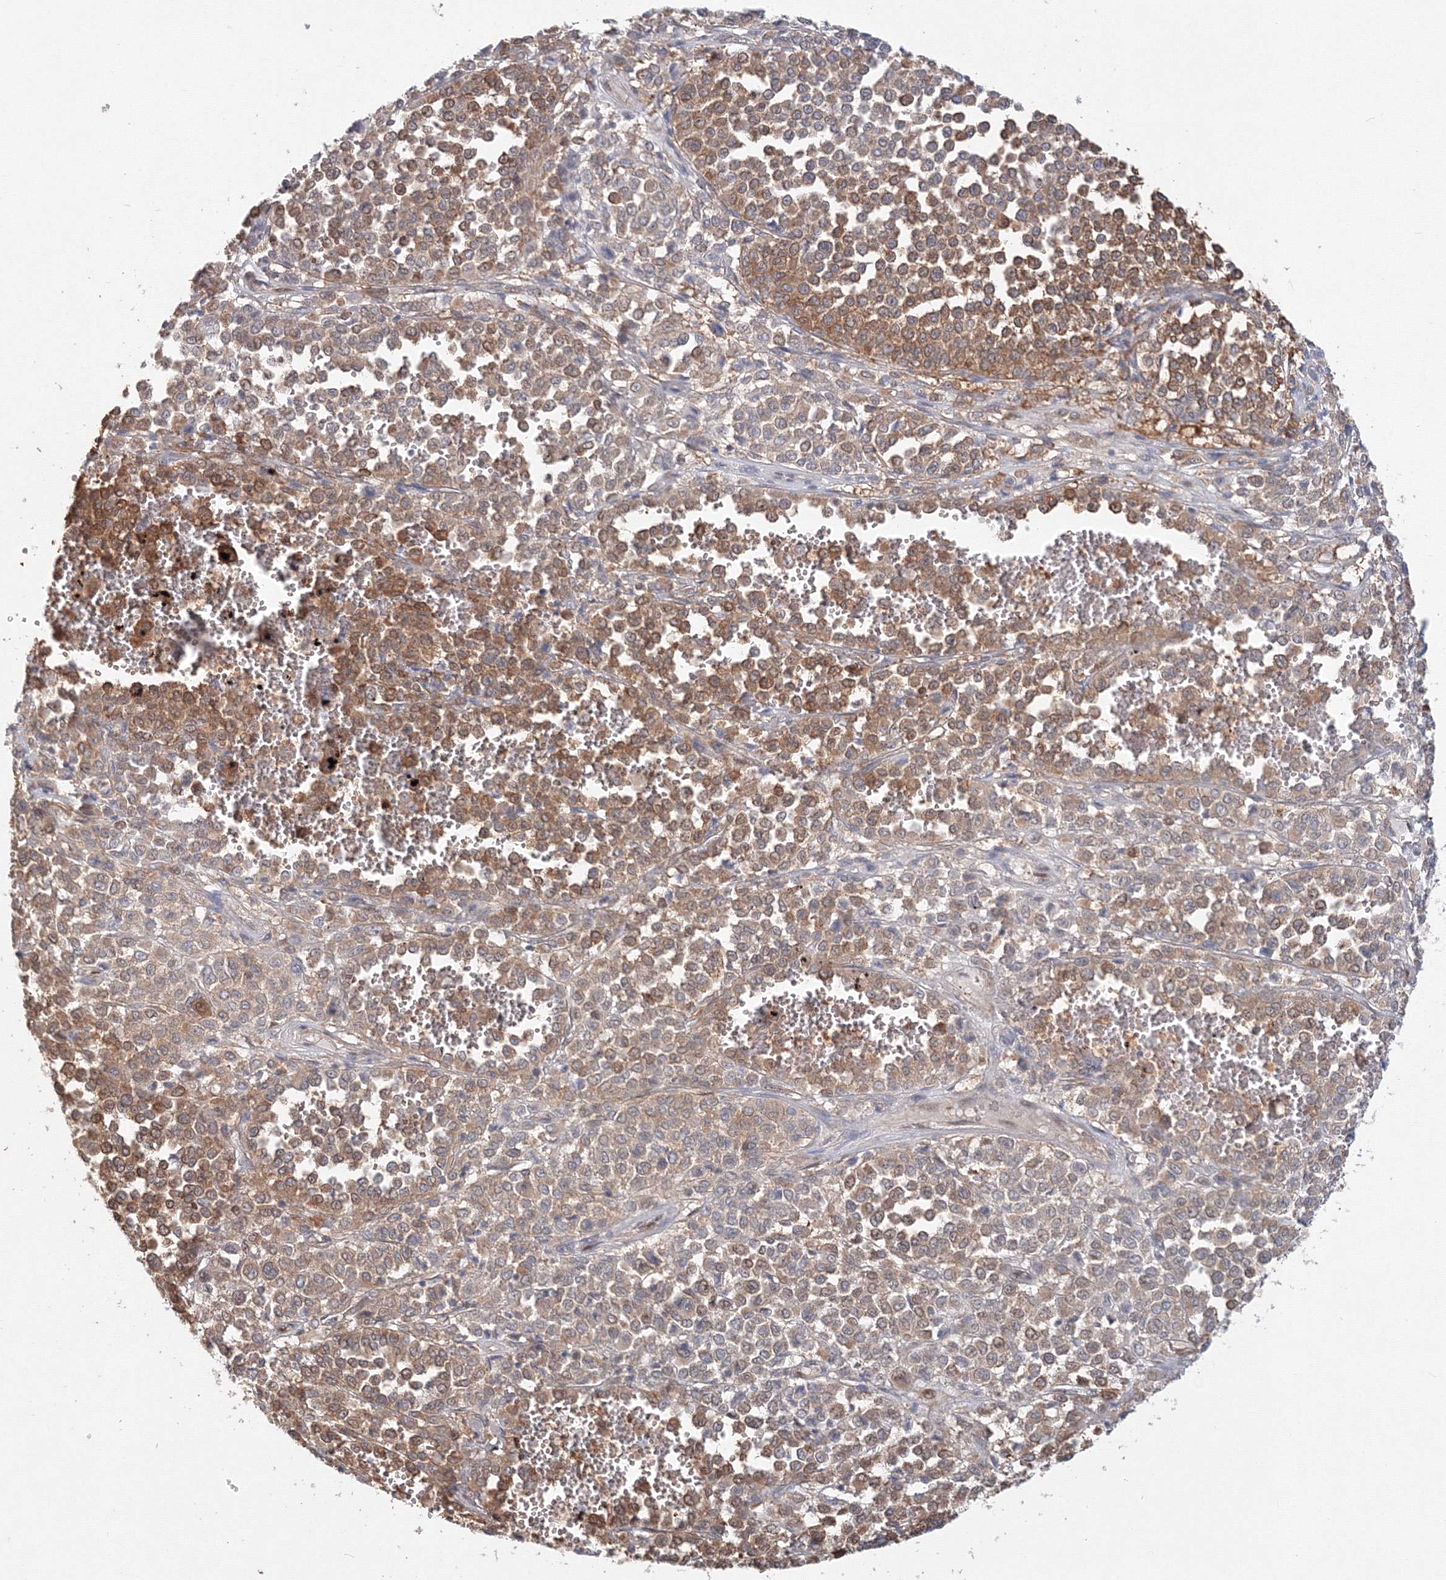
{"staining": {"intensity": "moderate", "quantity": ">75%", "location": "cytoplasmic/membranous"}, "tissue": "melanoma", "cell_type": "Tumor cells", "image_type": "cancer", "snomed": [{"axis": "morphology", "description": "Malignant melanoma, Metastatic site"}, {"axis": "topography", "description": "Pancreas"}], "caption": "Human melanoma stained with a brown dye shows moderate cytoplasmic/membranous positive positivity in about >75% of tumor cells.", "gene": "ARHGAP21", "patient": {"sex": "female", "age": 30}}